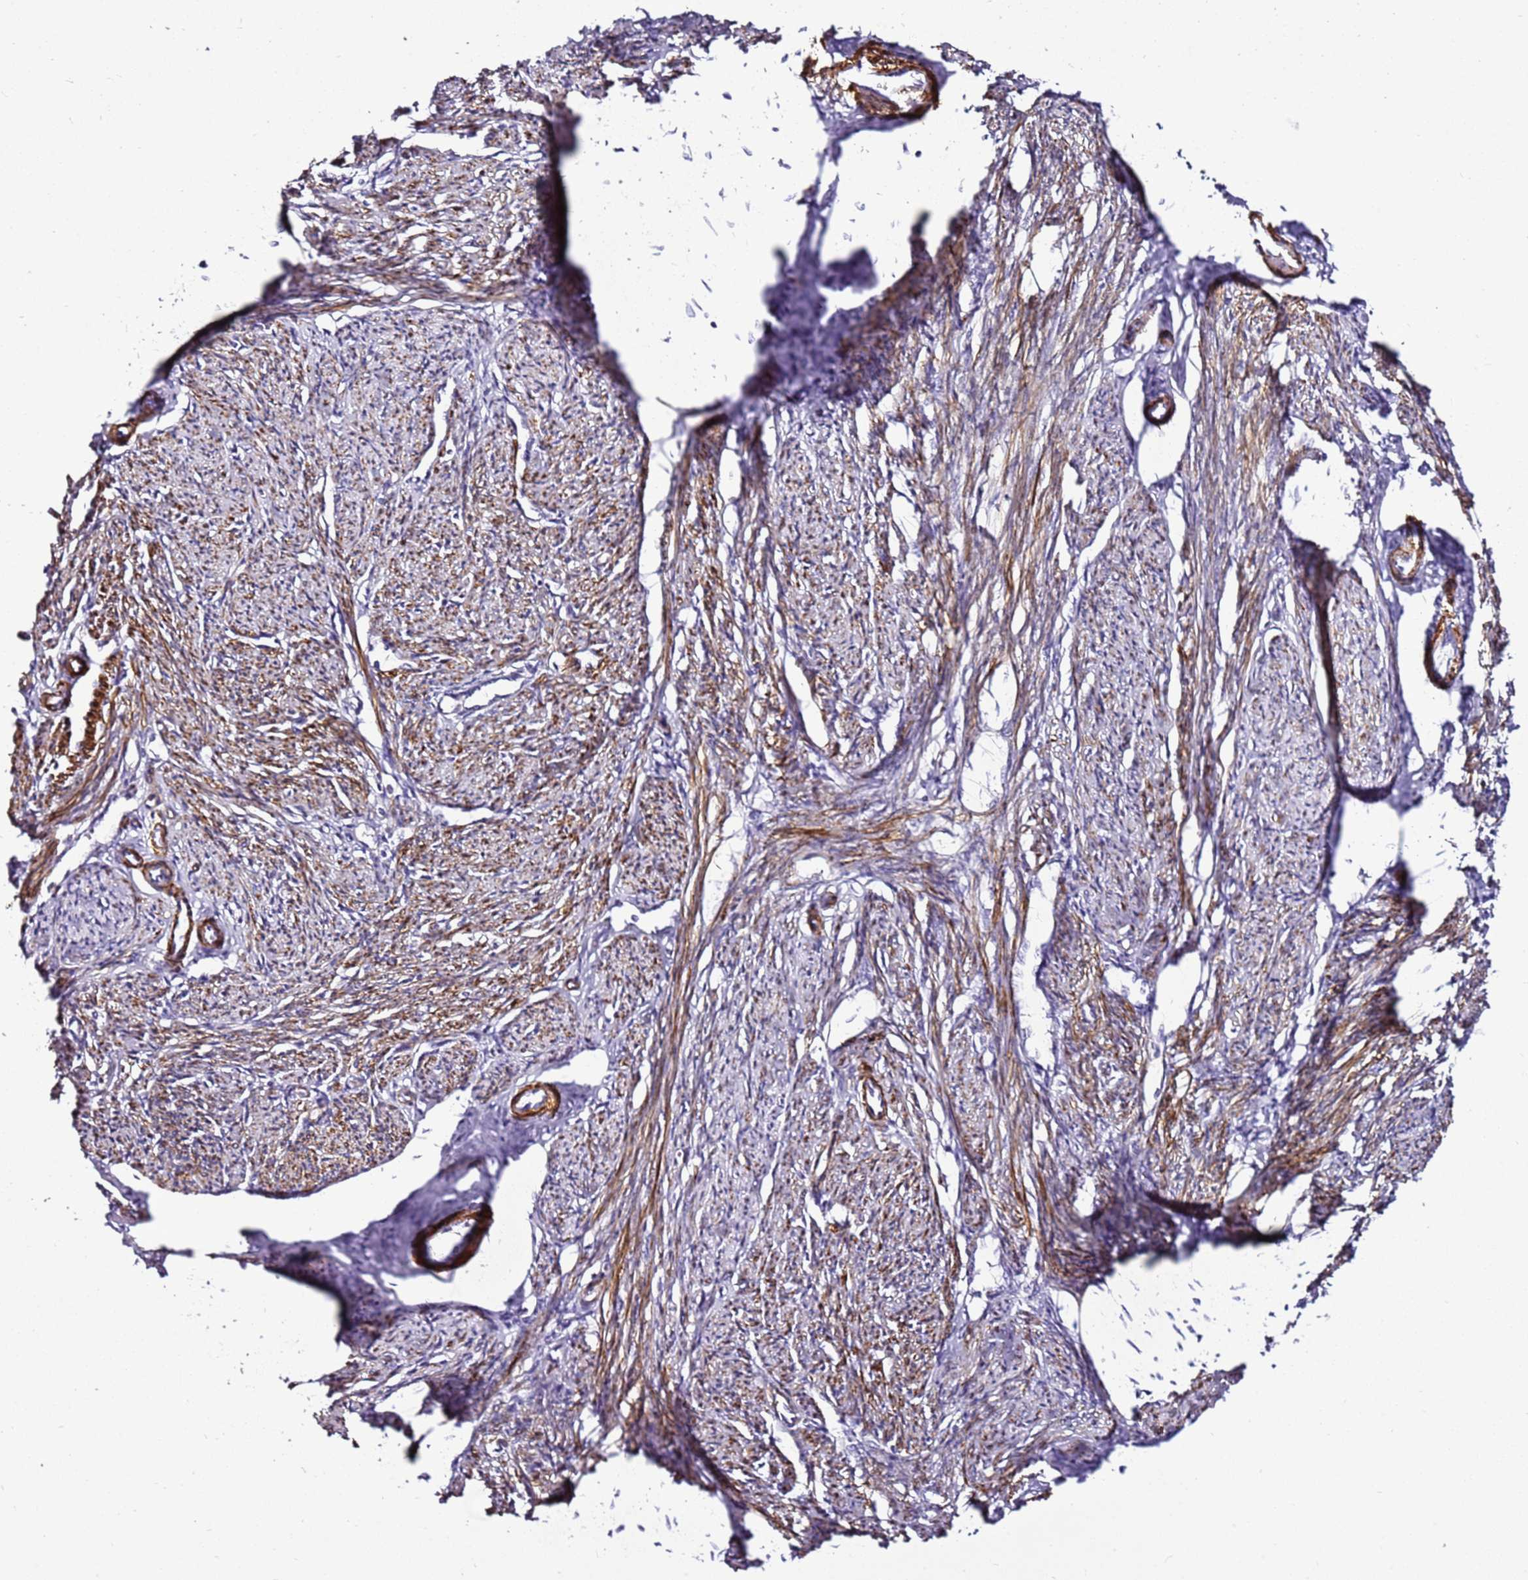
{"staining": {"intensity": "strong", "quantity": ">75%", "location": "cytoplasmic/membranous"}, "tissue": "smooth muscle", "cell_type": "Smooth muscle cells", "image_type": "normal", "snomed": [{"axis": "morphology", "description": "Normal tissue, NOS"}, {"axis": "topography", "description": "Smooth muscle"}, {"axis": "topography", "description": "Uterus"}], "caption": "Protein expression analysis of benign human smooth muscle reveals strong cytoplasmic/membranous staining in approximately >75% of smooth muscle cells.", "gene": "SMIM4", "patient": {"sex": "female", "age": 59}}